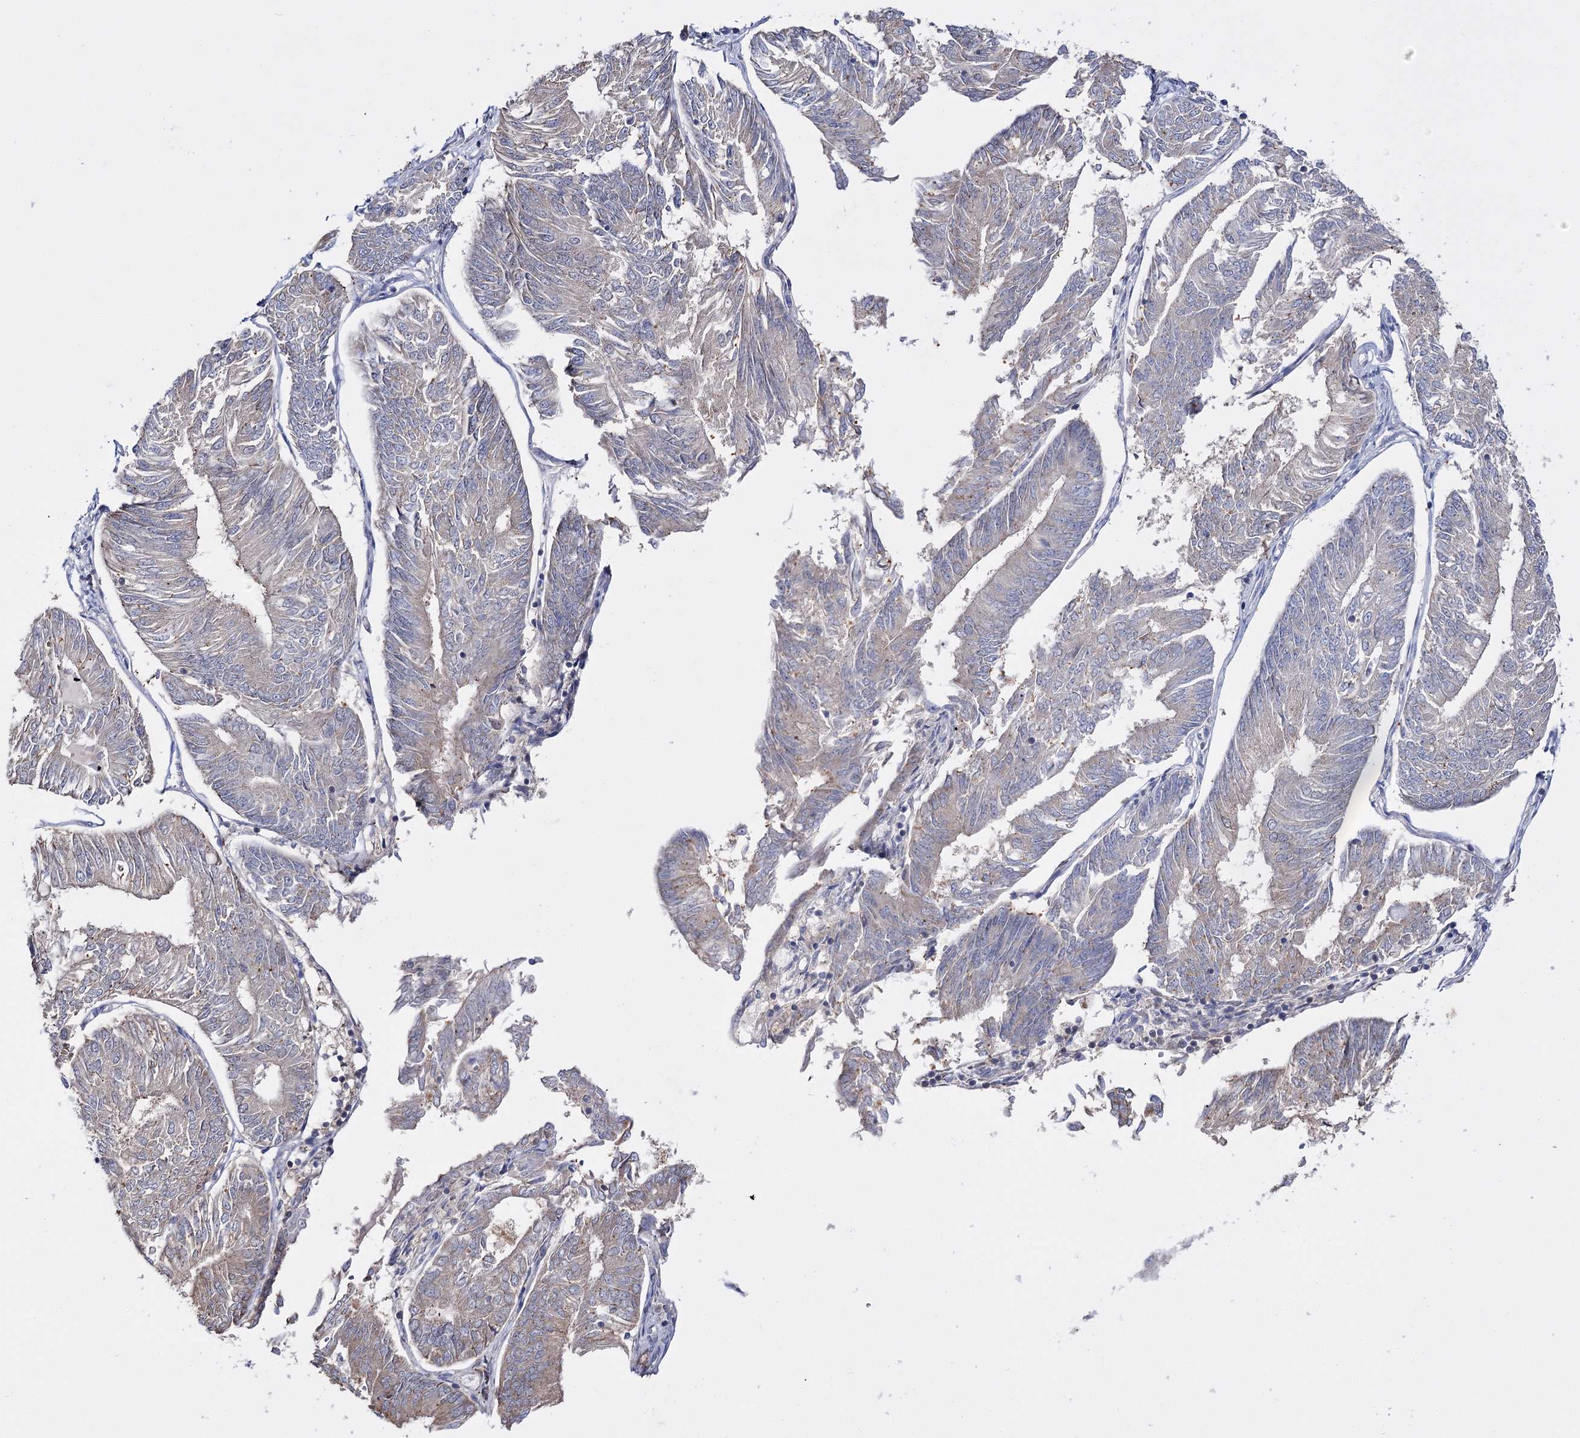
{"staining": {"intensity": "weak", "quantity": "<25%", "location": "cytoplasmic/membranous"}, "tissue": "endometrial cancer", "cell_type": "Tumor cells", "image_type": "cancer", "snomed": [{"axis": "morphology", "description": "Adenocarcinoma, NOS"}, {"axis": "topography", "description": "Endometrium"}], "caption": "This is an immunohistochemistry histopathology image of endometrial cancer (adenocarcinoma). There is no positivity in tumor cells.", "gene": "PTER", "patient": {"sex": "female", "age": 58}}